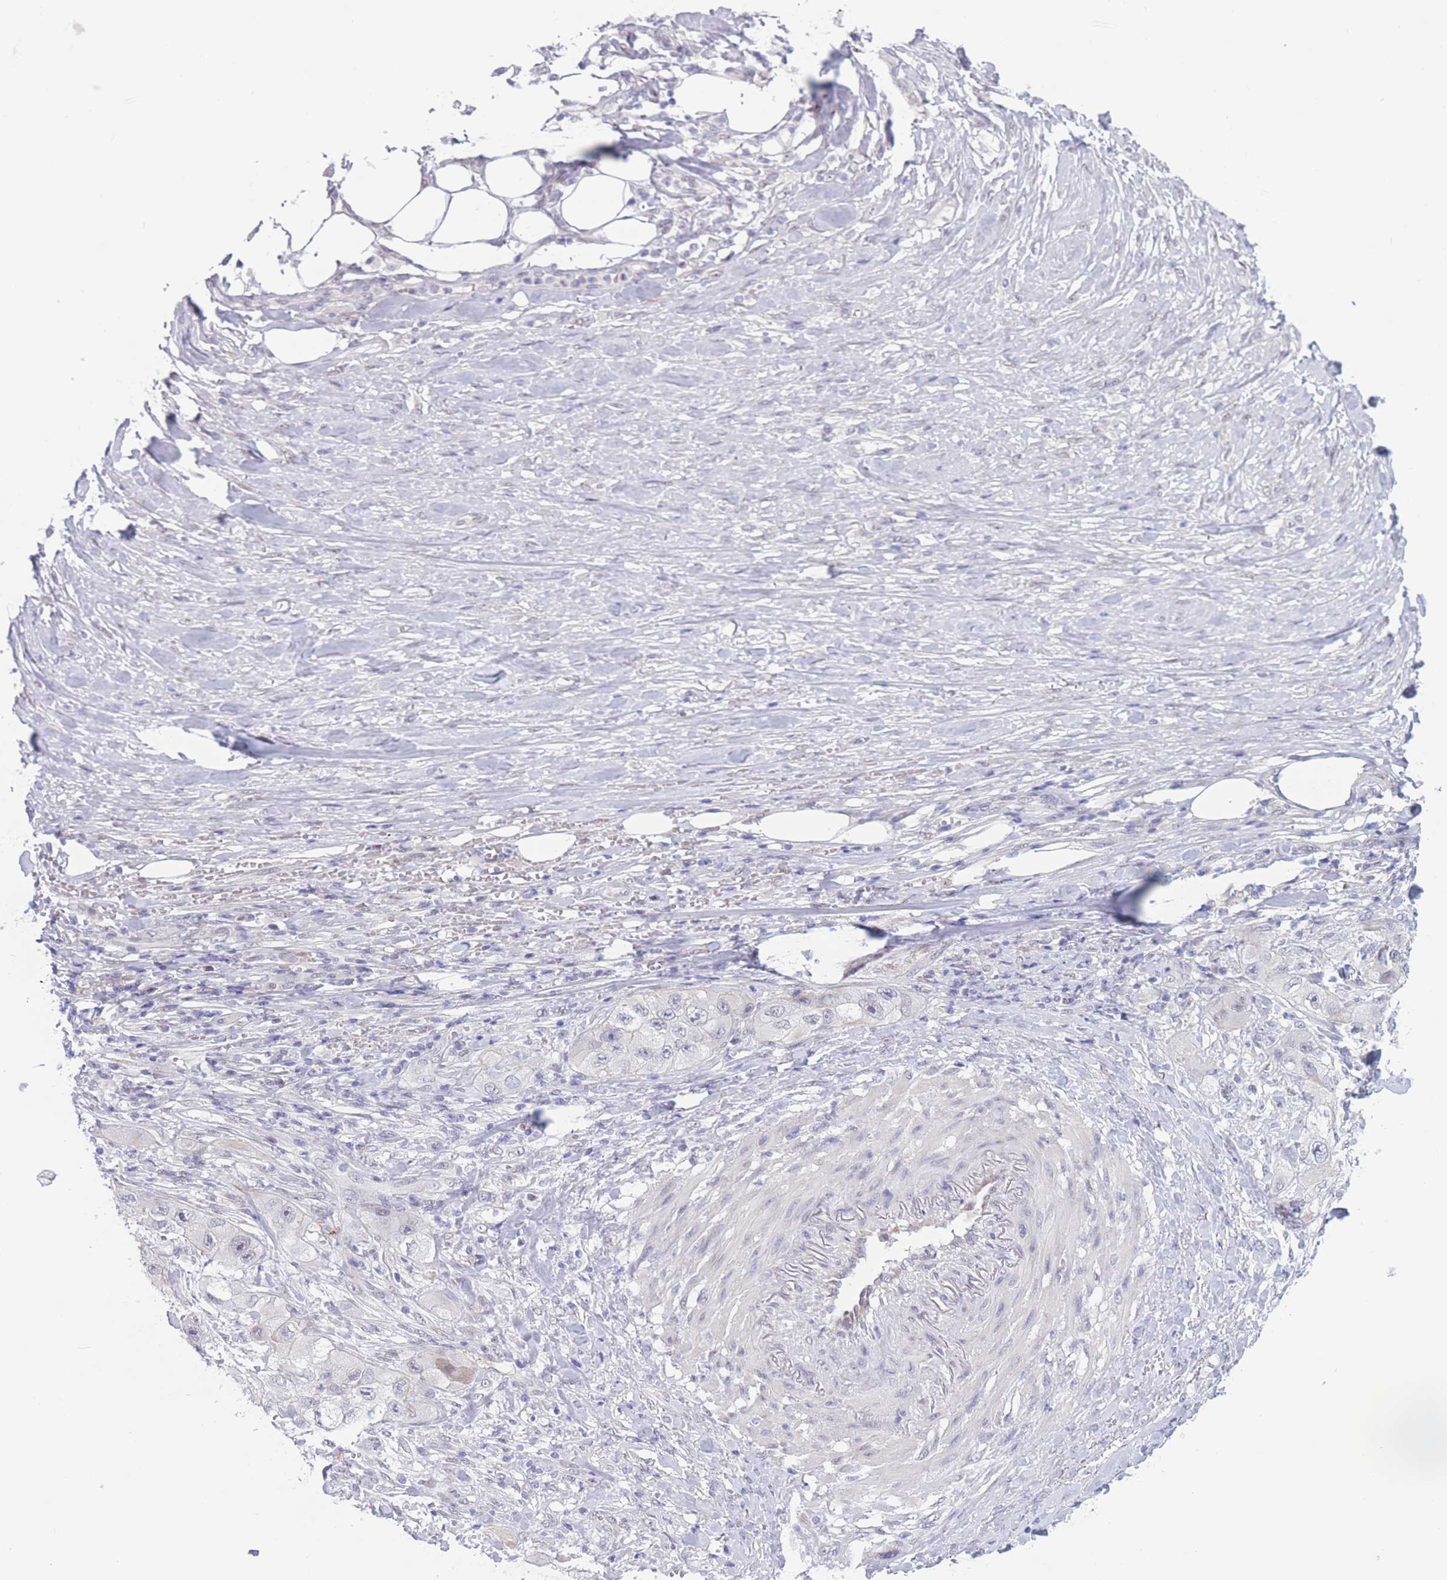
{"staining": {"intensity": "negative", "quantity": "none", "location": "none"}, "tissue": "skin cancer", "cell_type": "Tumor cells", "image_type": "cancer", "snomed": [{"axis": "morphology", "description": "Squamous cell carcinoma, NOS"}, {"axis": "topography", "description": "Skin"}, {"axis": "topography", "description": "Subcutis"}], "caption": "This image is of squamous cell carcinoma (skin) stained with IHC to label a protein in brown with the nuclei are counter-stained blue. There is no expression in tumor cells.", "gene": "PODXL", "patient": {"sex": "male", "age": 73}}